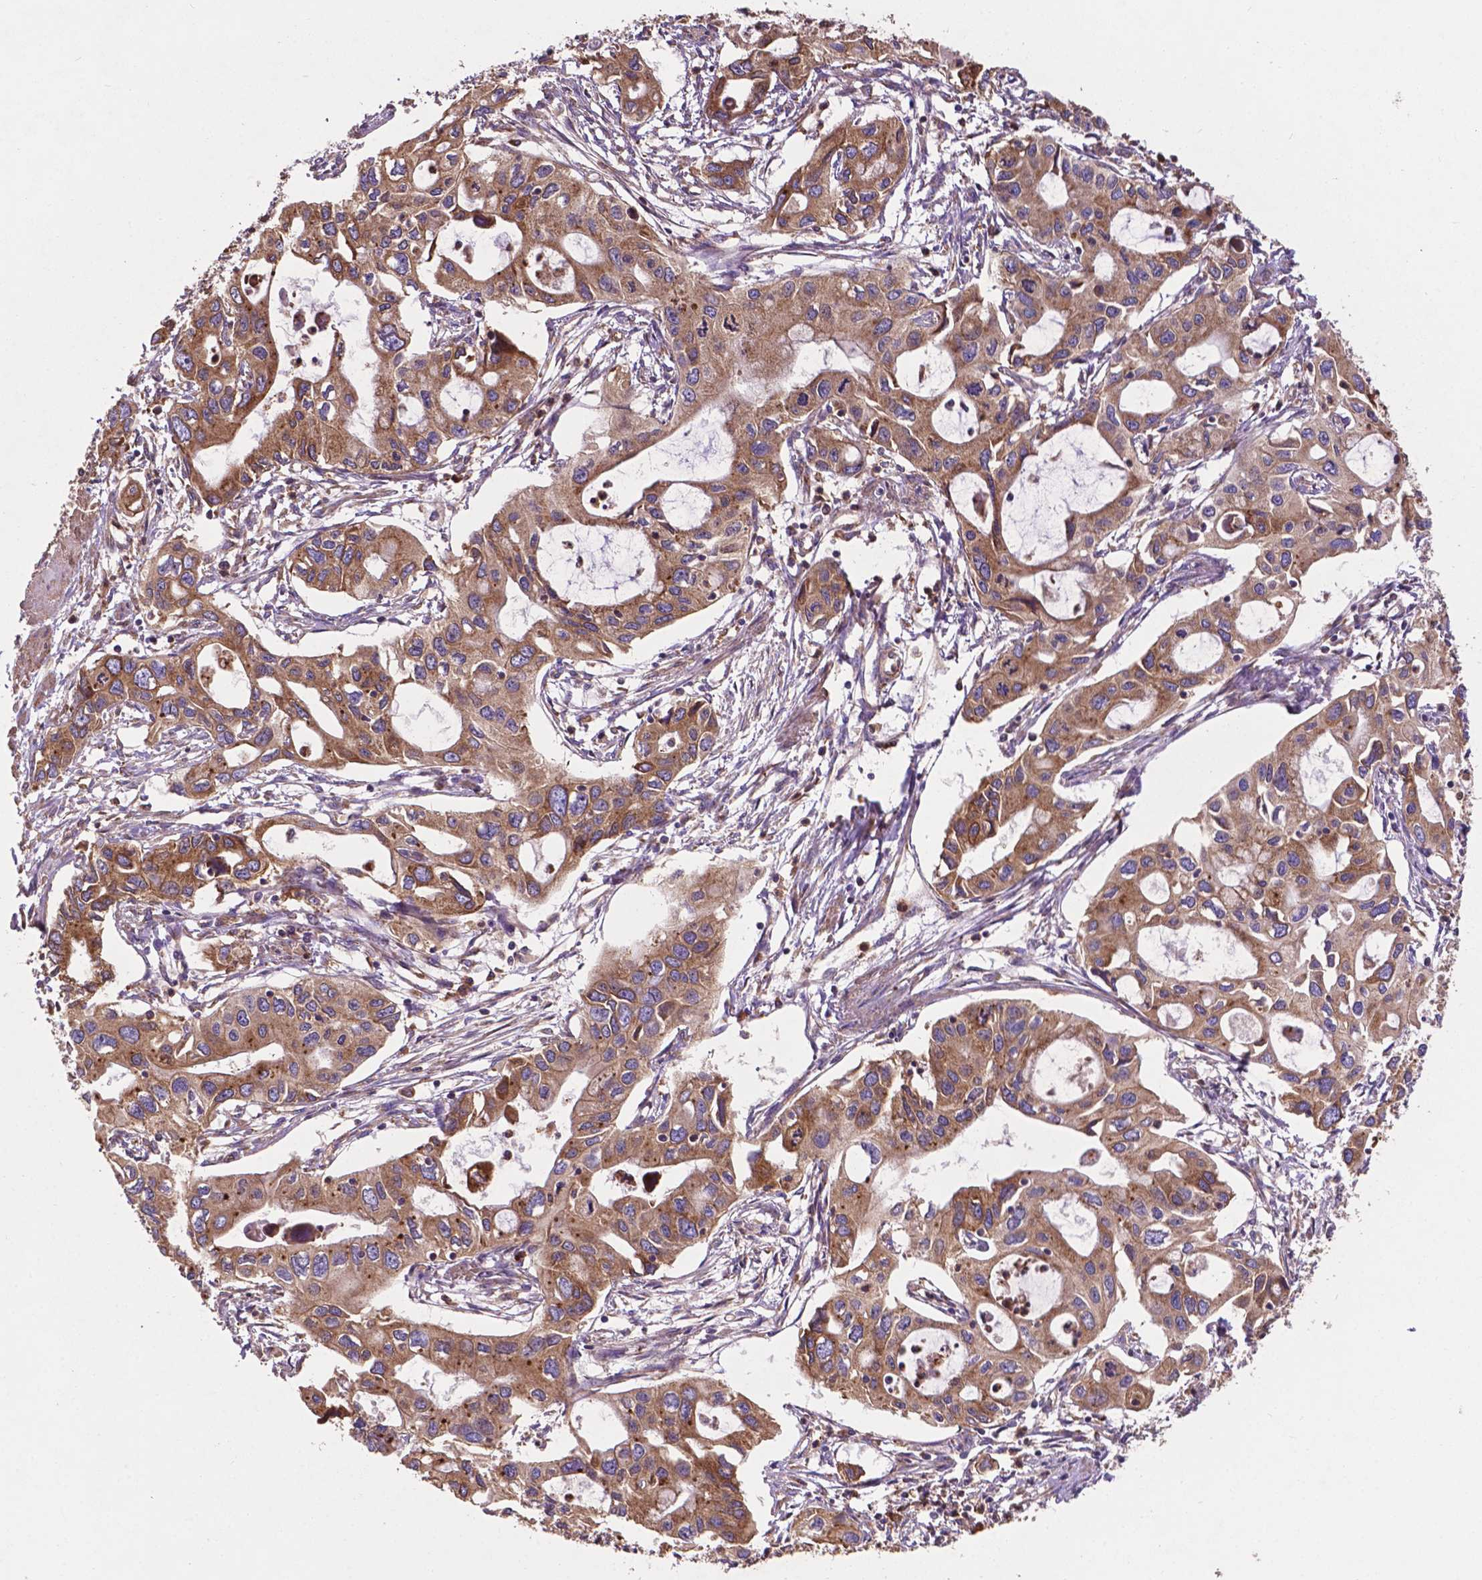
{"staining": {"intensity": "moderate", "quantity": ">75%", "location": "cytoplasmic/membranous"}, "tissue": "pancreatic cancer", "cell_type": "Tumor cells", "image_type": "cancer", "snomed": [{"axis": "morphology", "description": "Adenocarcinoma, NOS"}, {"axis": "topography", "description": "Pancreas"}], "caption": "Human pancreatic cancer stained with a brown dye reveals moderate cytoplasmic/membranous positive positivity in about >75% of tumor cells.", "gene": "CCDC71L", "patient": {"sex": "male", "age": 60}}